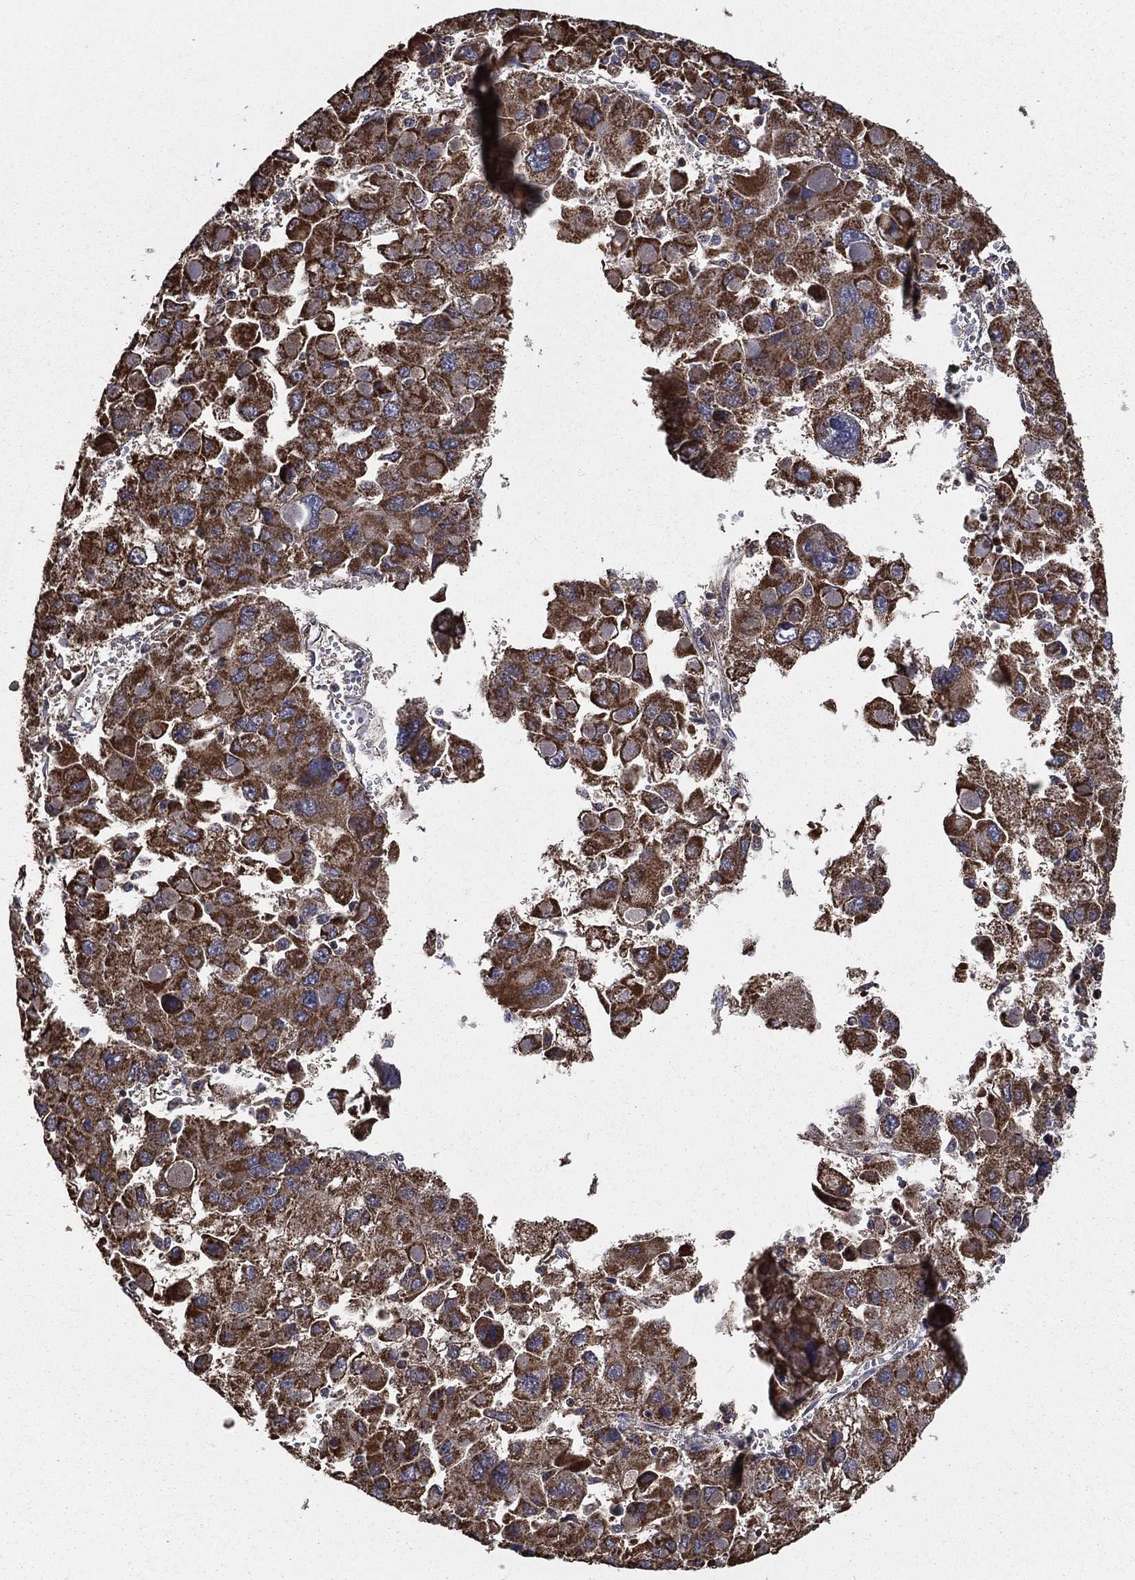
{"staining": {"intensity": "strong", "quantity": ">75%", "location": "cytoplasmic/membranous"}, "tissue": "liver cancer", "cell_type": "Tumor cells", "image_type": "cancer", "snomed": [{"axis": "morphology", "description": "Carcinoma, Hepatocellular, NOS"}, {"axis": "topography", "description": "Liver"}], "caption": "Immunohistochemical staining of human hepatocellular carcinoma (liver) reveals high levels of strong cytoplasmic/membranous protein positivity in about >75% of tumor cells.", "gene": "RIGI", "patient": {"sex": "female", "age": 41}}